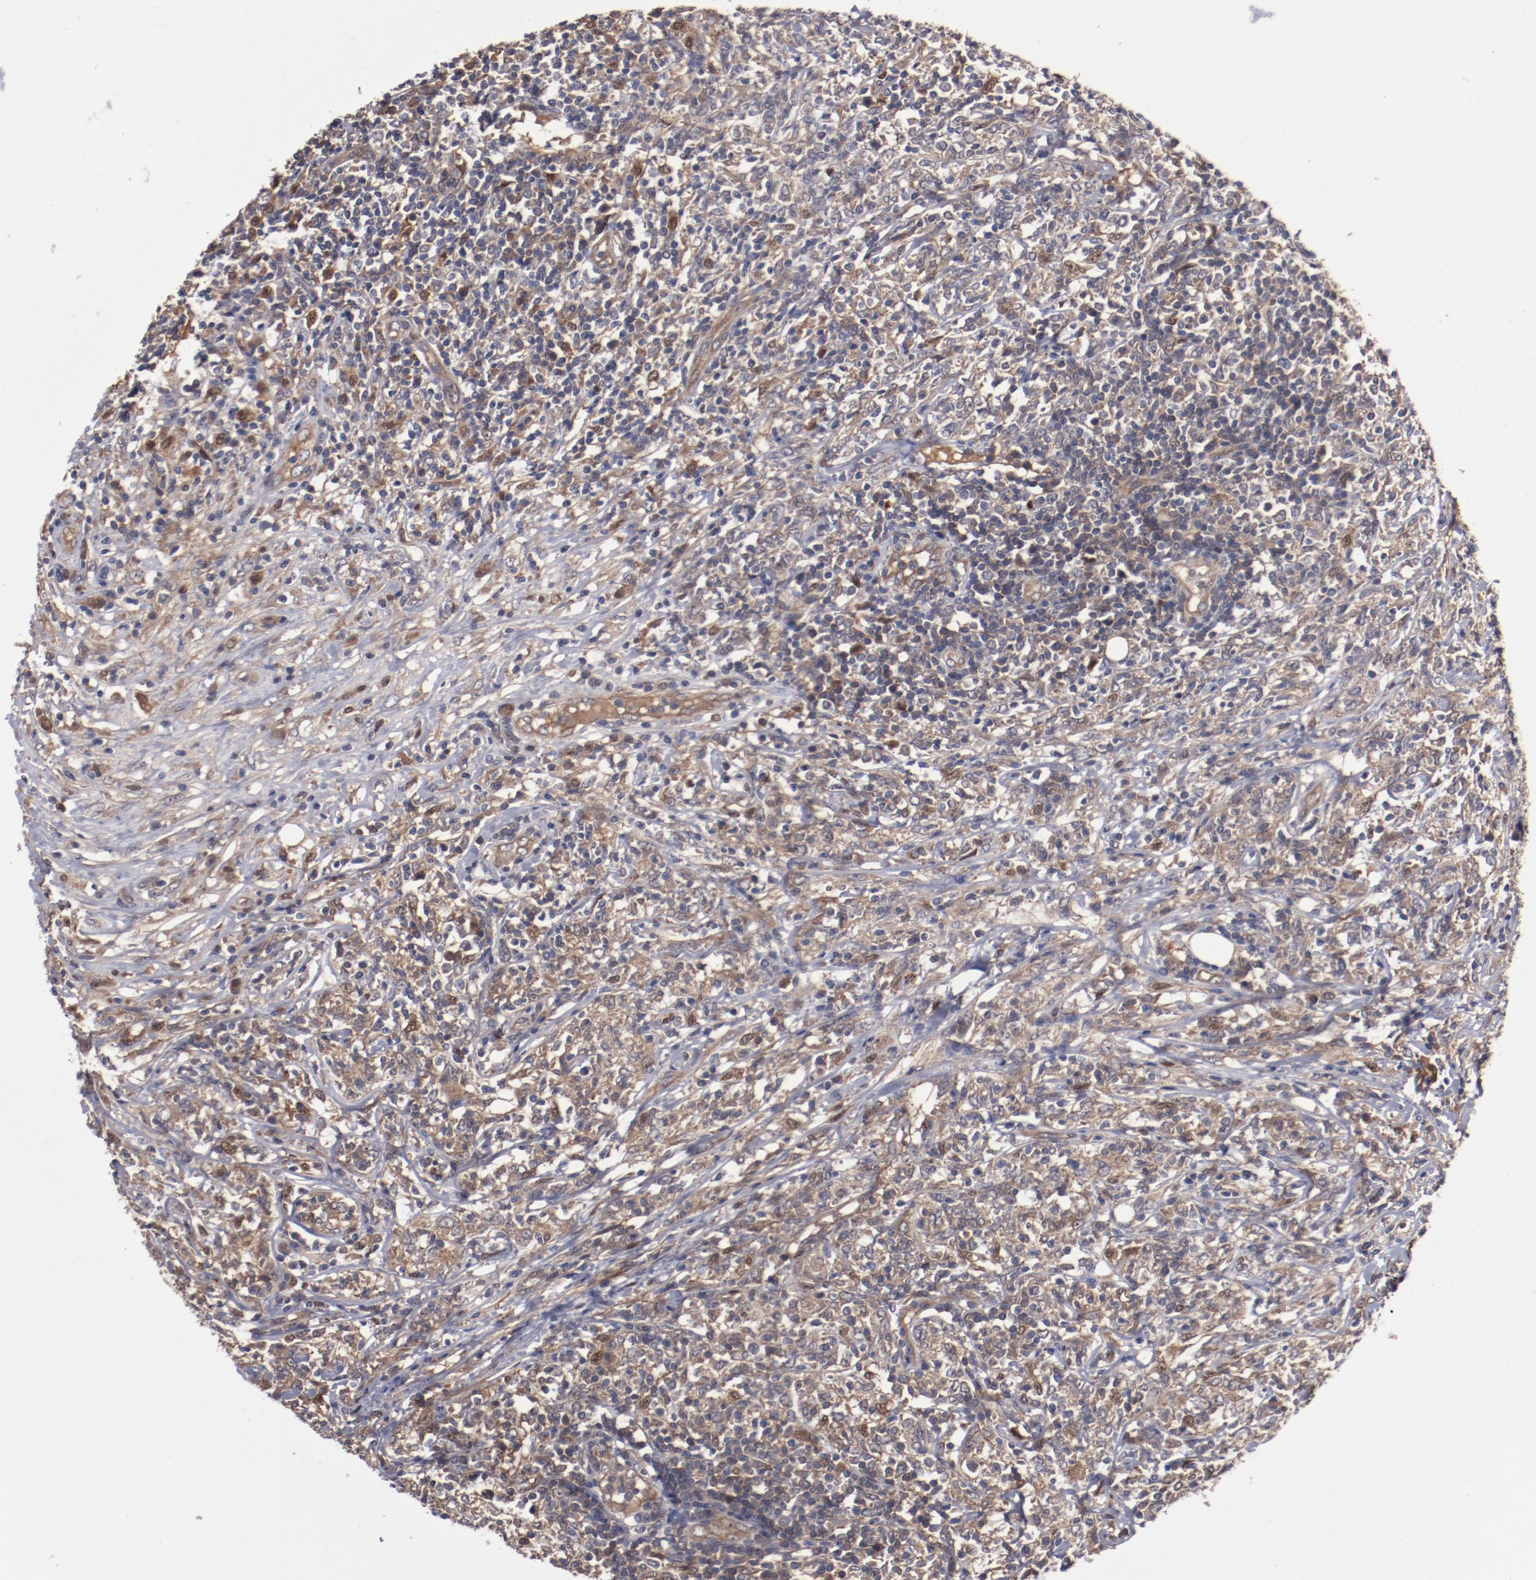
{"staining": {"intensity": "moderate", "quantity": "25%-75%", "location": "cytoplasmic/membranous"}, "tissue": "lymphoma", "cell_type": "Tumor cells", "image_type": "cancer", "snomed": [{"axis": "morphology", "description": "Malignant lymphoma, non-Hodgkin's type, High grade"}, {"axis": "topography", "description": "Lymph node"}], "caption": "Lymphoma was stained to show a protein in brown. There is medium levels of moderate cytoplasmic/membranous positivity in approximately 25%-75% of tumor cells. (Brightfield microscopy of DAB IHC at high magnification).", "gene": "DNAAF2", "patient": {"sex": "female", "age": 84}}